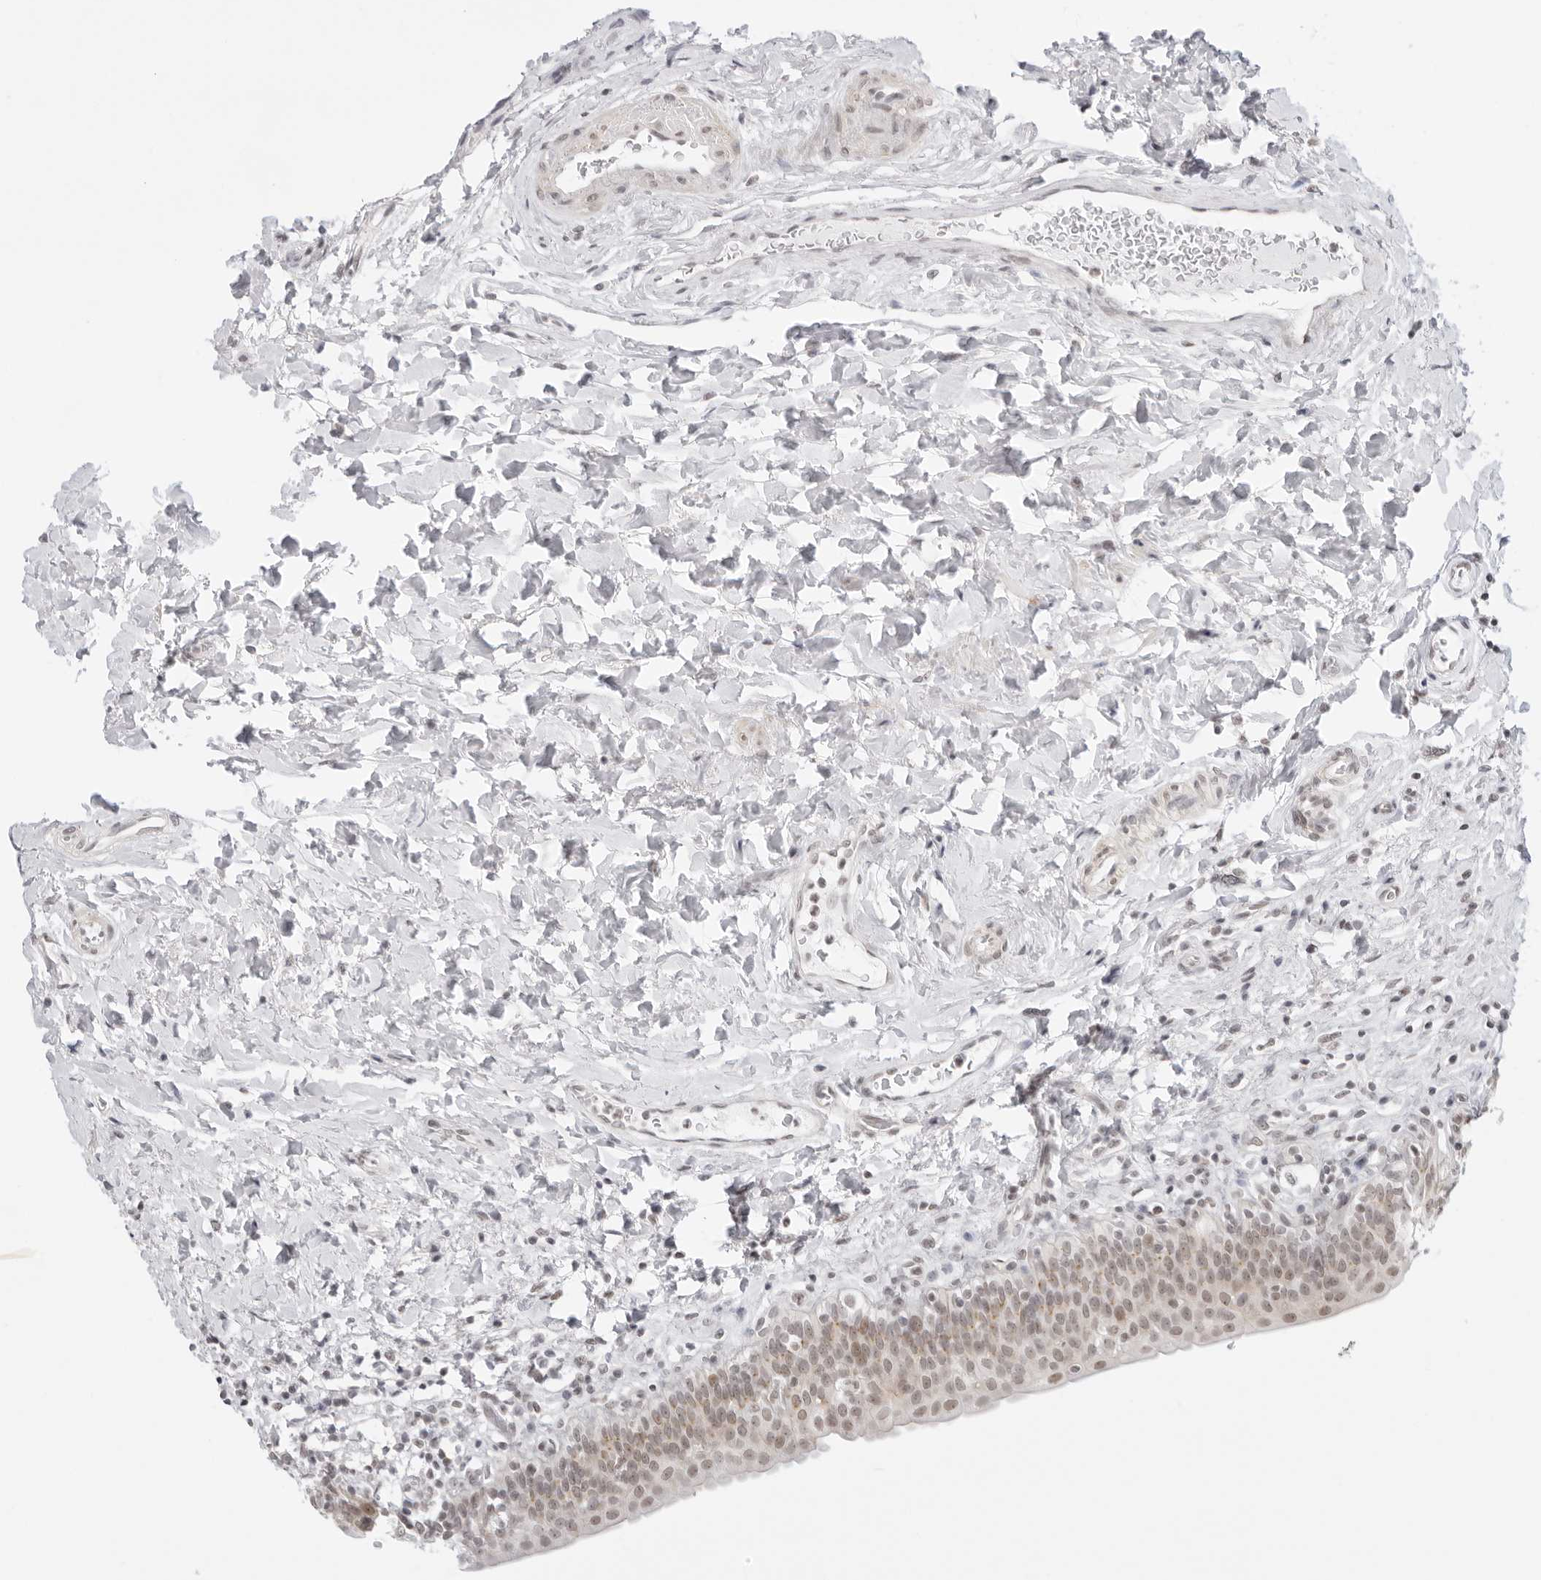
{"staining": {"intensity": "moderate", "quantity": "25%-75%", "location": "cytoplasmic/membranous,nuclear"}, "tissue": "urinary bladder", "cell_type": "Urothelial cells", "image_type": "normal", "snomed": [{"axis": "morphology", "description": "Normal tissue, NOS"}, {"axis": "topography", "description": "Urinary bladder"}], "caption": "This histopathology image reveals immunohistochemistry staining of benign human urinary bladder, with medium moderate cytoplasmic/membranous,nuclear positivity in approximately 25%-75% of urothelial cells.", "gene": "TCIM", "patient": {"sex": "male", "age": 83}}